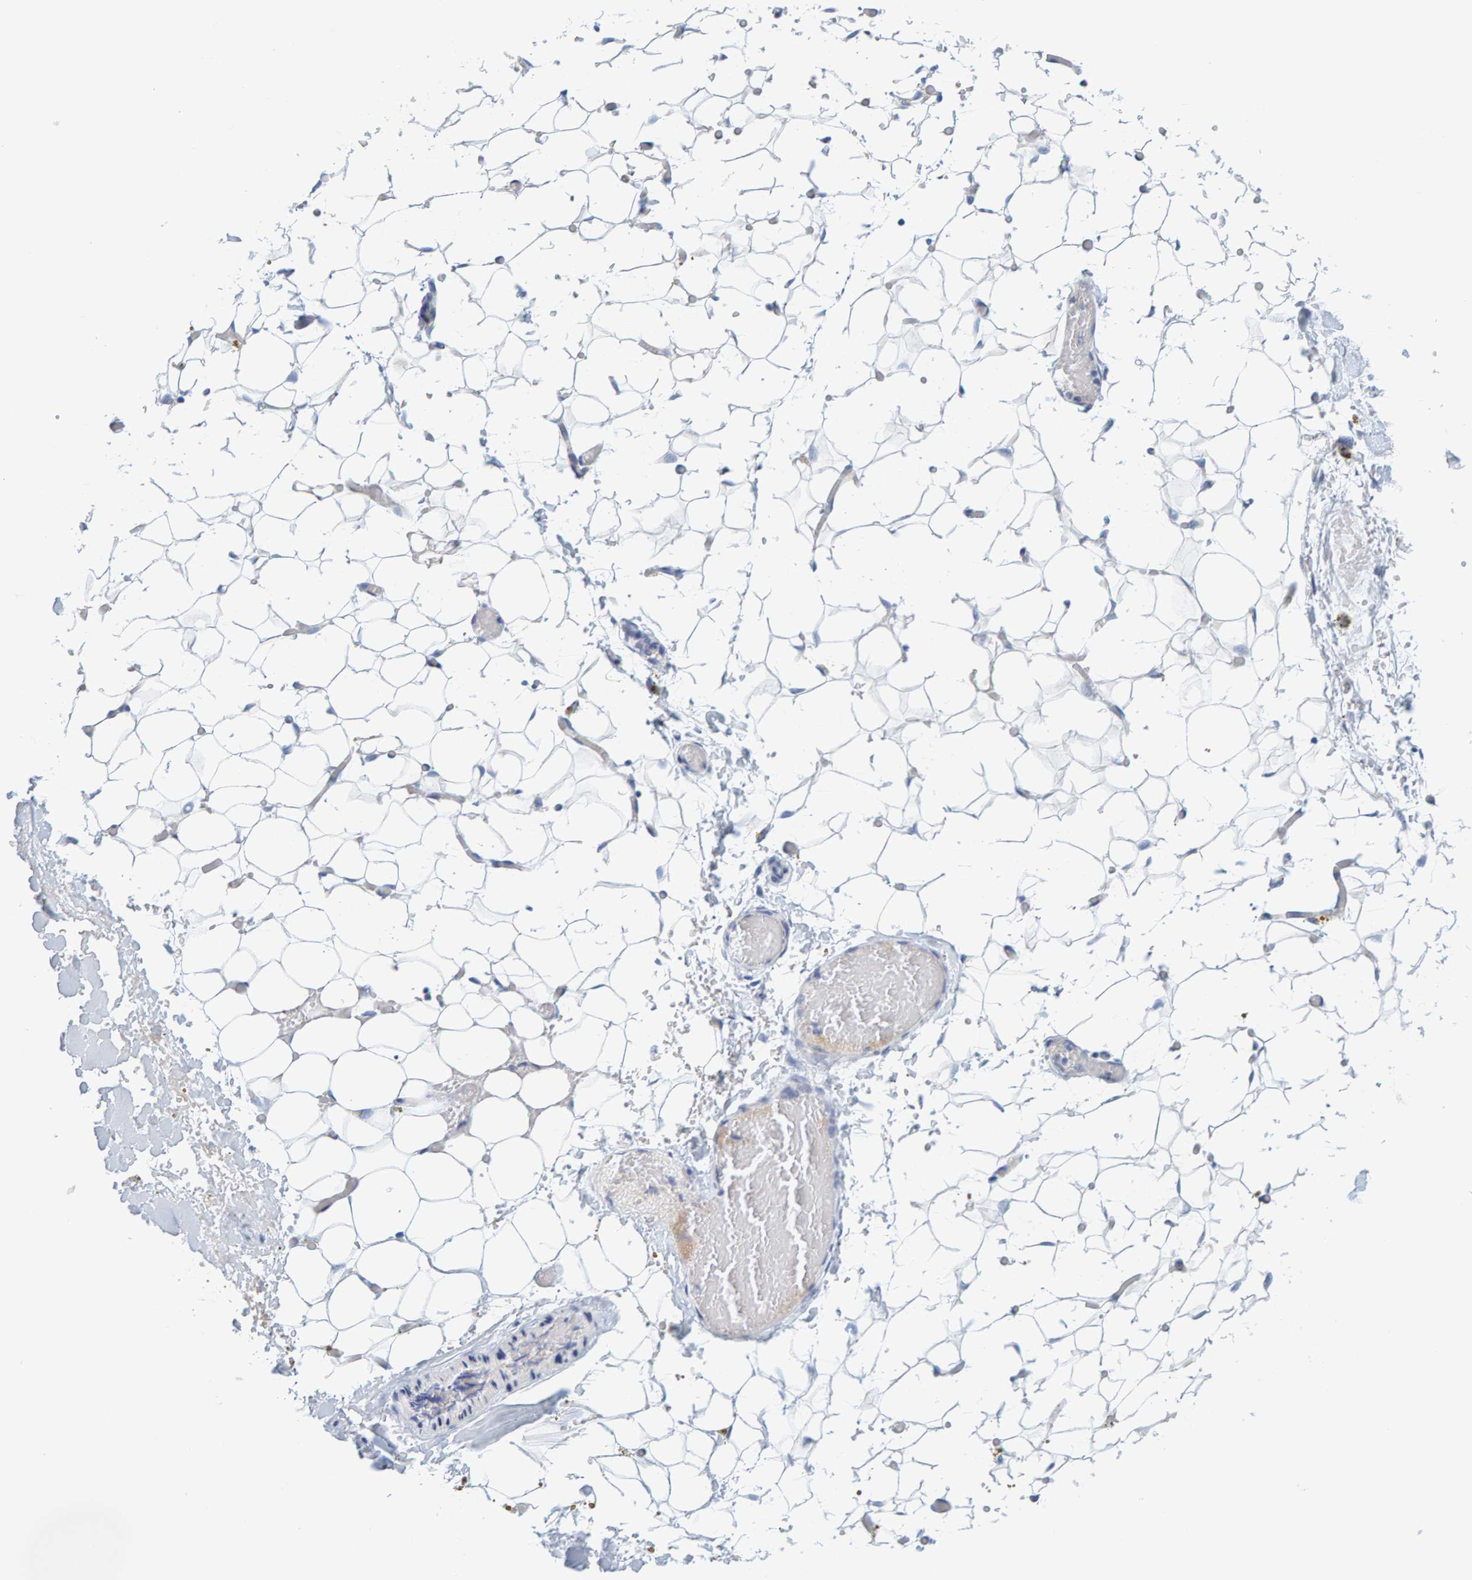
{"staining": {"intensity": "negative", "quantity": "none", "location": "none"}, "tissue": "adipose tissue", "cell_type": "Adipocytes", "image_type": "normal", "snomed": [{"axis": "morphology", "description": "Normal tissue, NOS"}, {"axis": "topography", "description": "Kidney"}, {"axis": "topography", "description": "Peripheral nerve tissue"}], "caption": "This is an immunohistochemistry histopathology image of unremarkable human adipose tissue. There is no staining in adipocytes.", "gene": "MOG", "patient": {"sex": "male", "age": 7}}